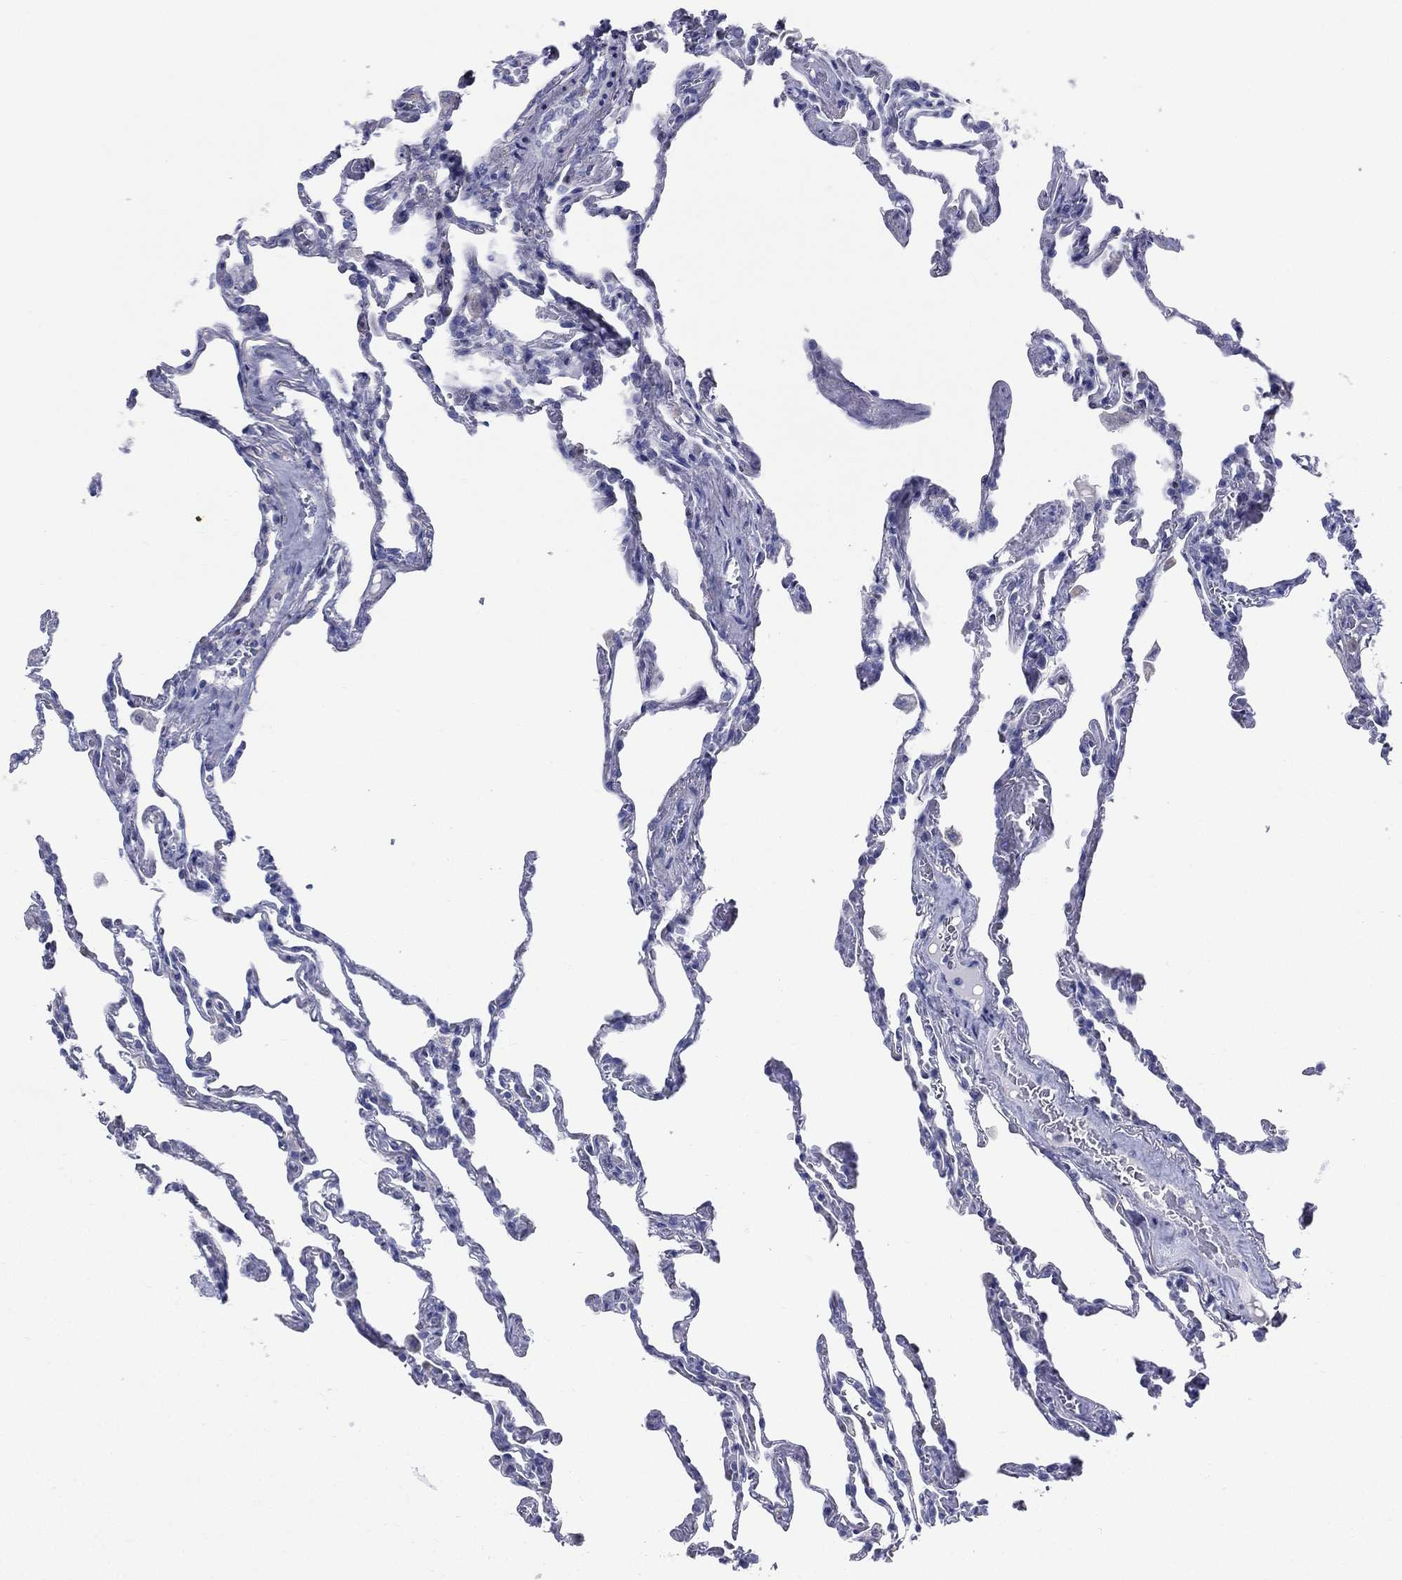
{"staining": {"intensity": "negative", "quantity": "none", "location": "none"}, "tissue": "lung", "cell_type": "Alveolar cells", "image_type": "normal", "snomed": [{"axis": "morphology", "description": "Normal tissue, NOS"}, {"axis": "topography", "description": "Lung"}], "caption": "The histopathology image displays no staining of alveolar cells in benign lung.", "gene": "DEFB121", "patient": {"sex": "female", "age": 43}}